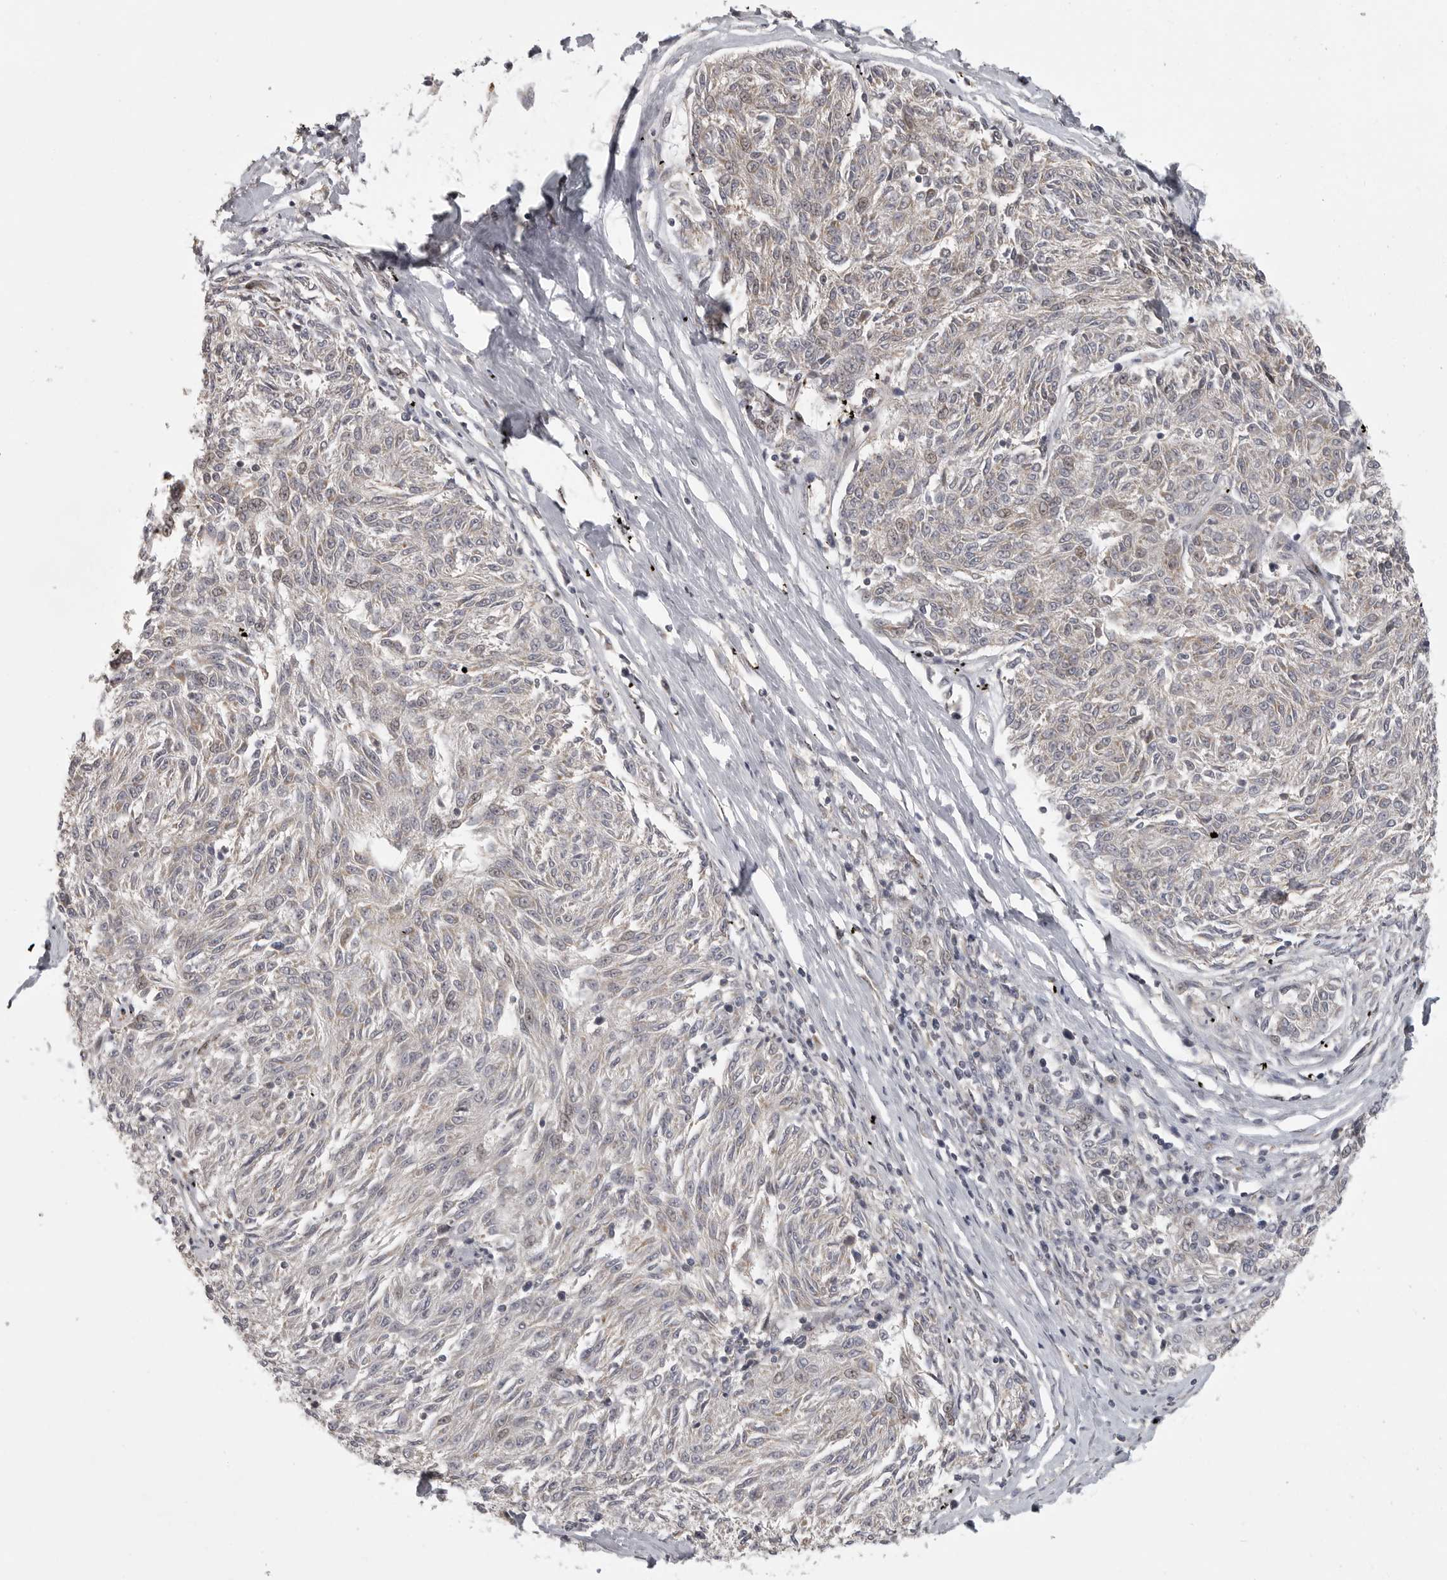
{"staining": {"intensity": "negative", "quantity": "none", "location": "none"}, "tissue": "melanoma", "cell_type": "Tumor cells", "image_type": "cancer", "snomed": [{"axis": "morphology", "description": "Malignant melanoma, NOS"}, {"axis": "topography", "description": "Skin"}], "caption": "The image demonstrates no staining of tumor cells in melanoma.", "gene": "POLE2", "patient": {"sex": "female", "age": 72}}